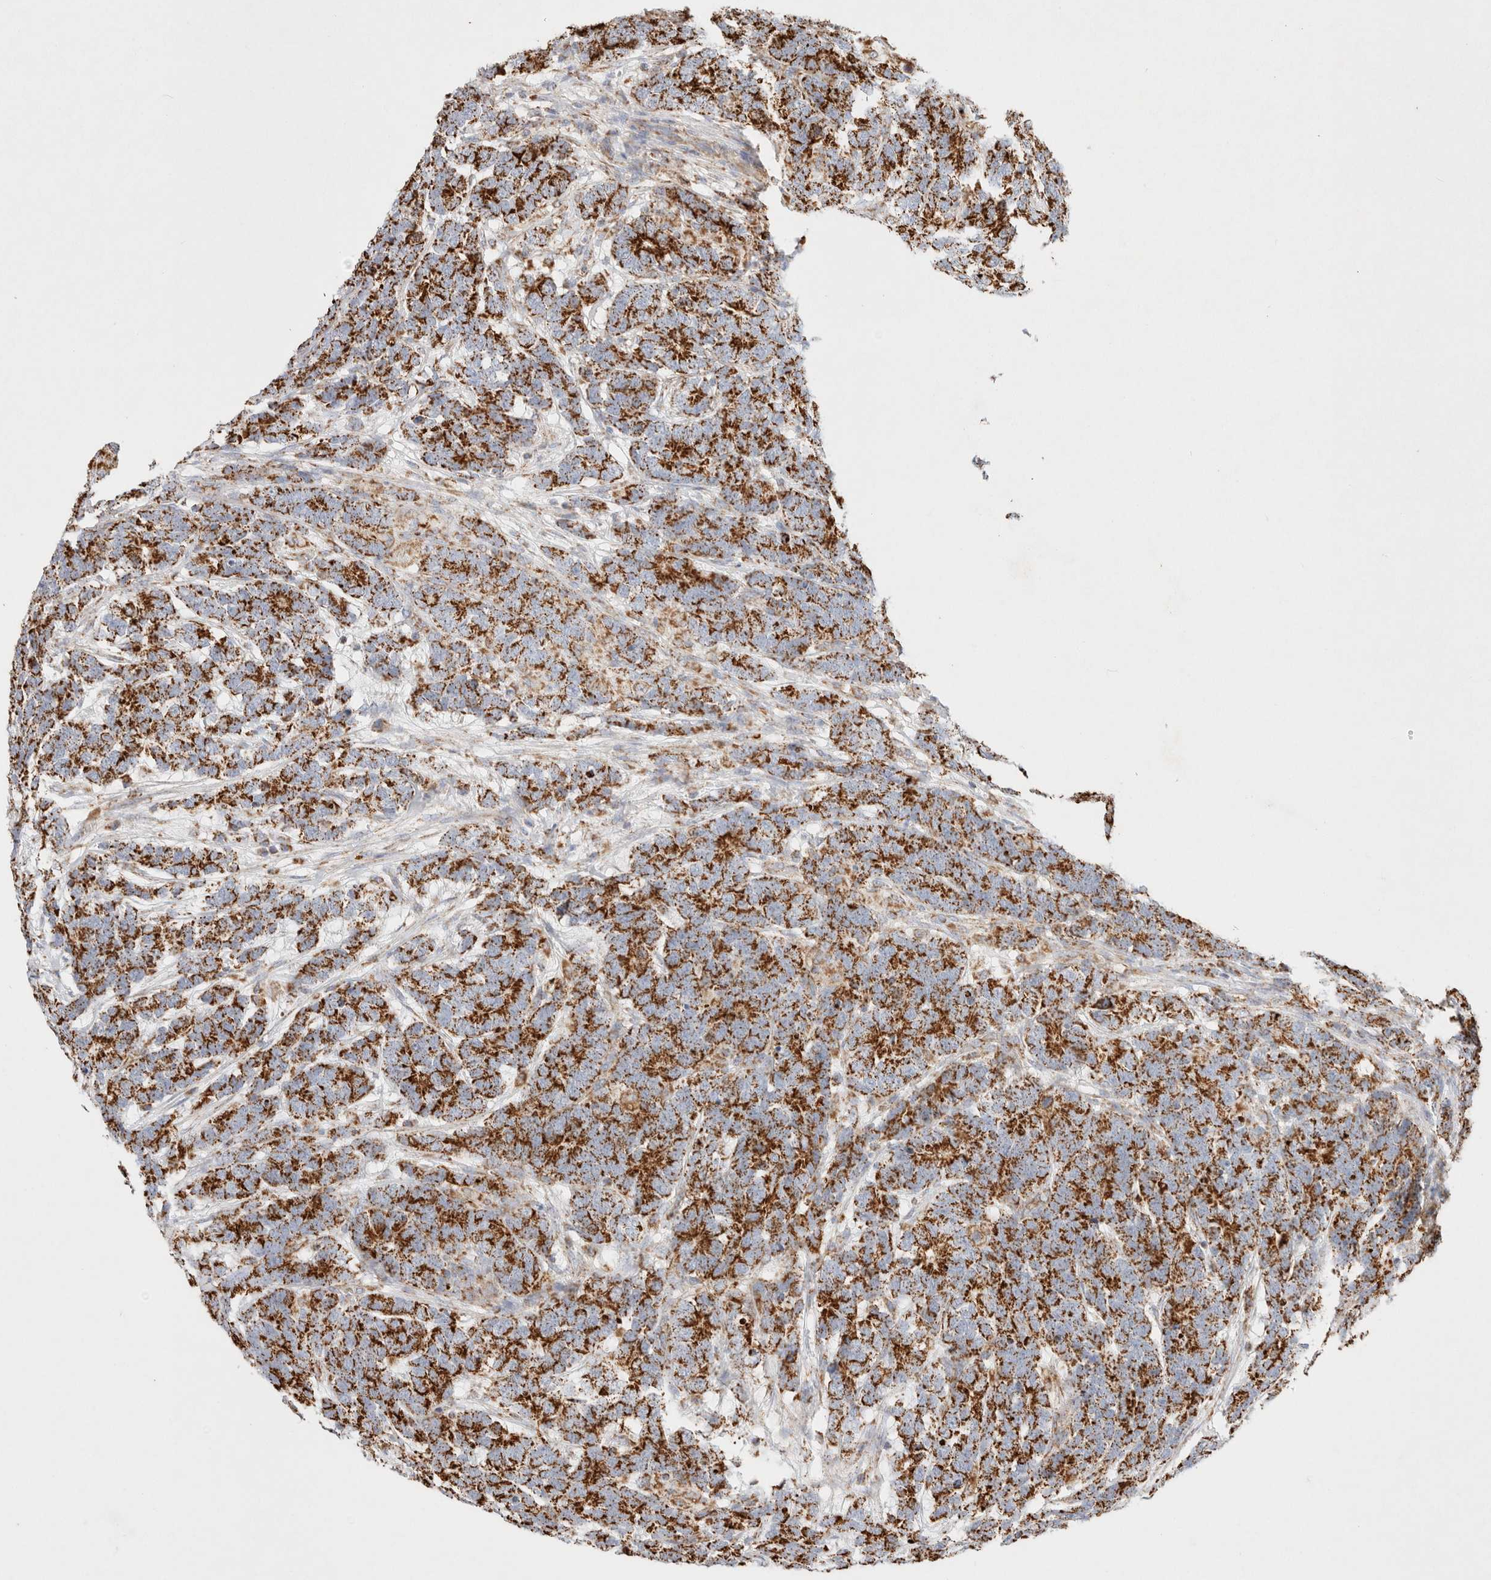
{"staining": {"intensity": "strong", "quantity": ">75%", "location": "cytoplasmic/membranous"}, "tissue": "testis cancer", "cell_type": "Tumor cells", "image_type": "cancer", "snomed": [{"axis": "morphology", "description": "Carcinoma, Embryonal, NOS"}, {"axis": "topography", "description": "Testis"}], "caption": "High-magnification brightfield microscopy of testis embryonal carcinoma stained with DAB (3,3'-diaminobenzidine) (brown) and counterstained with hematoxylin (blue). tumor cells exhibit strong cytoplasmic/membranous positivity is seen in about>75% of cells.", "gene": "PHB2", "patient": {"sex": "male", "age": 26}}